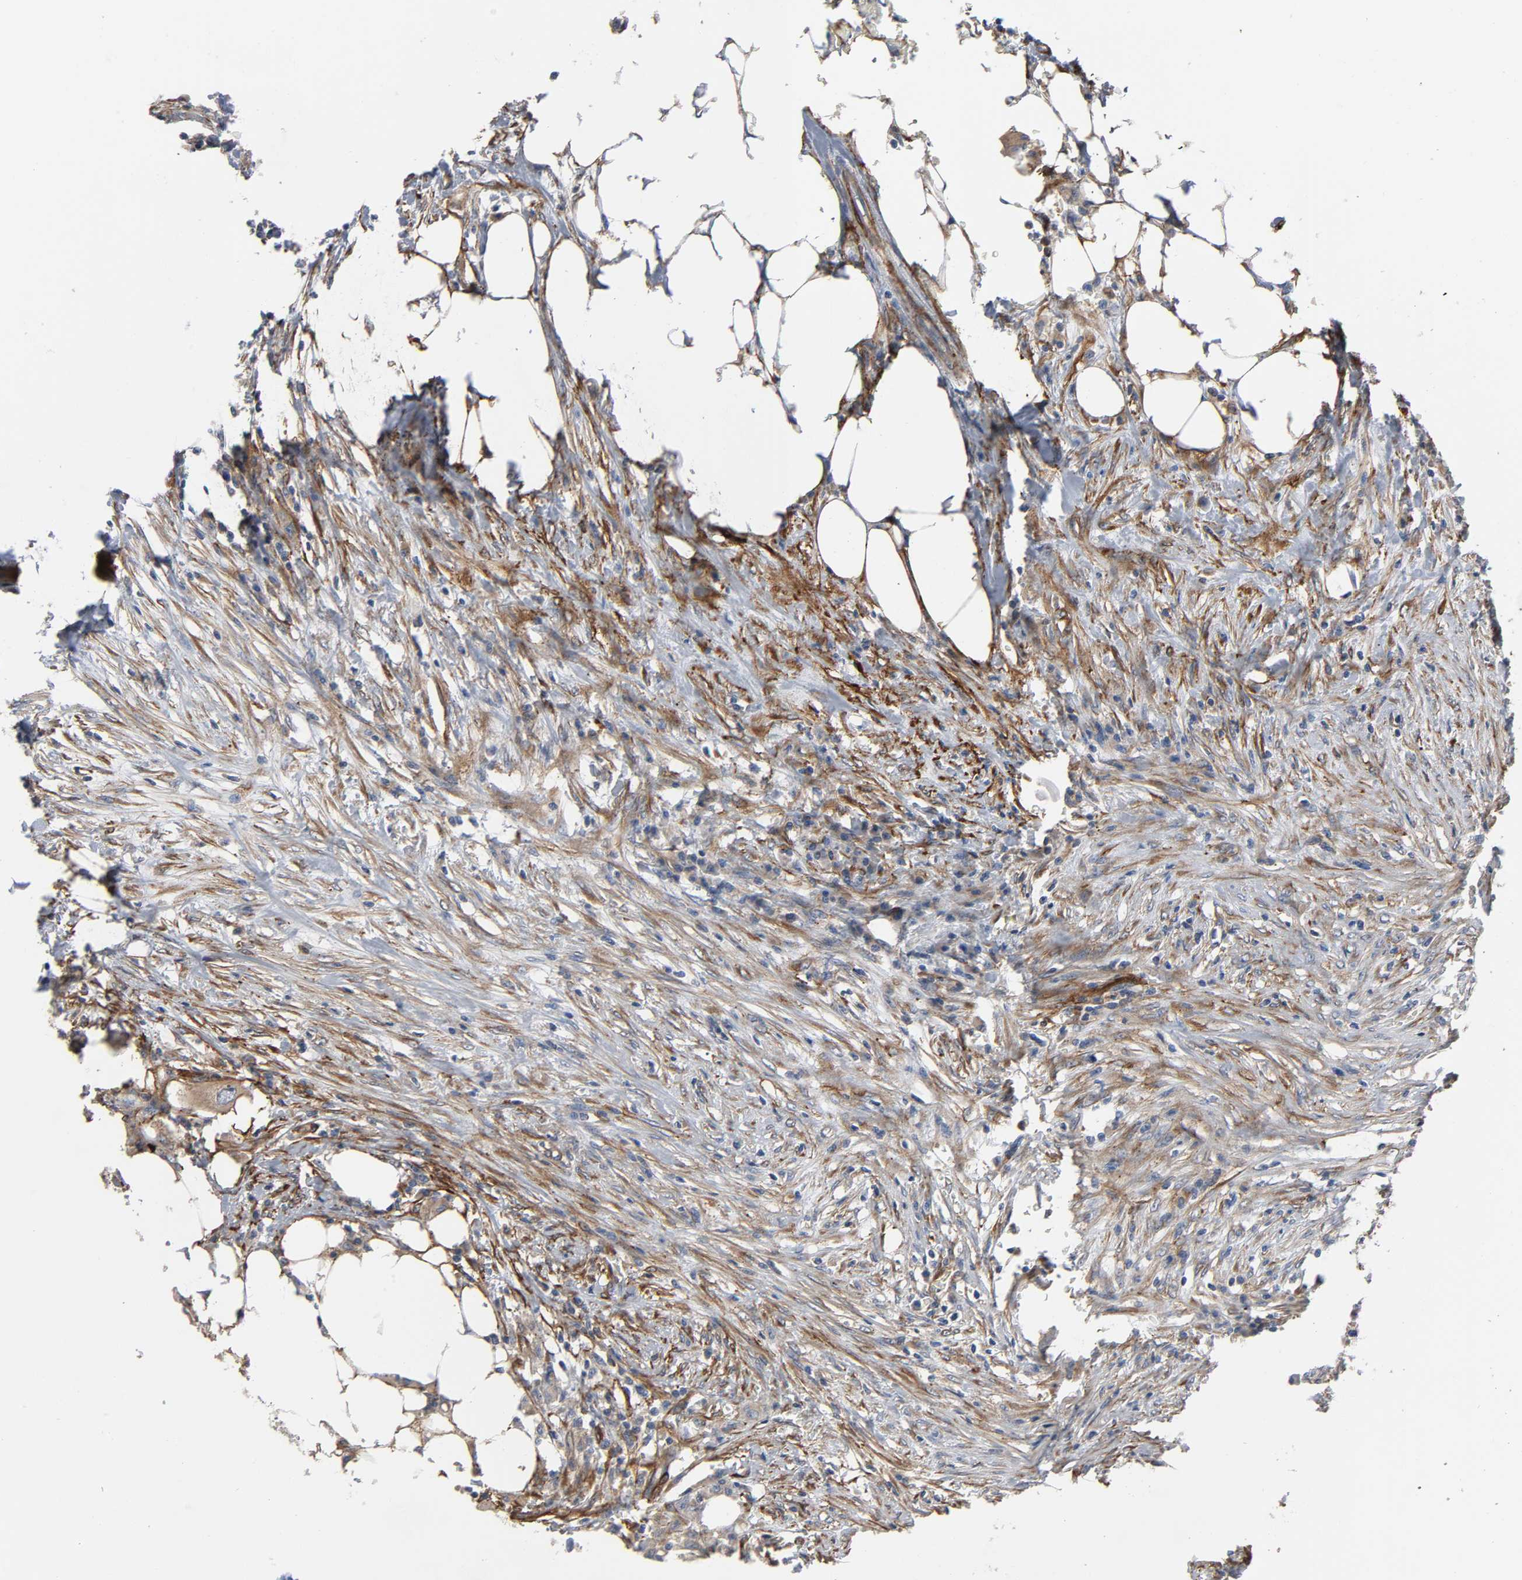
{"staining": {"intensity": "moderate", "quantity": "25%-75%", "location": "cytoplasmic/membranous"}, "tissue": "colorectal cancer", "cell_type": "Tumor cells", "image_type": "cancer", "snomed": [{"axis": "morphology", "description": "Adenocarcinoma, NOS"}, {"axis": "topography", "description": "Colon"}], "caption": "Moderate cytoplasmic/membranous protein expression is appreciated in about 25%-75% of tumor cells in colorectal cancer (adenocarcinoma).", "gene": "ARHGAP1", "patient": {"sex": "male", "age": 71}}